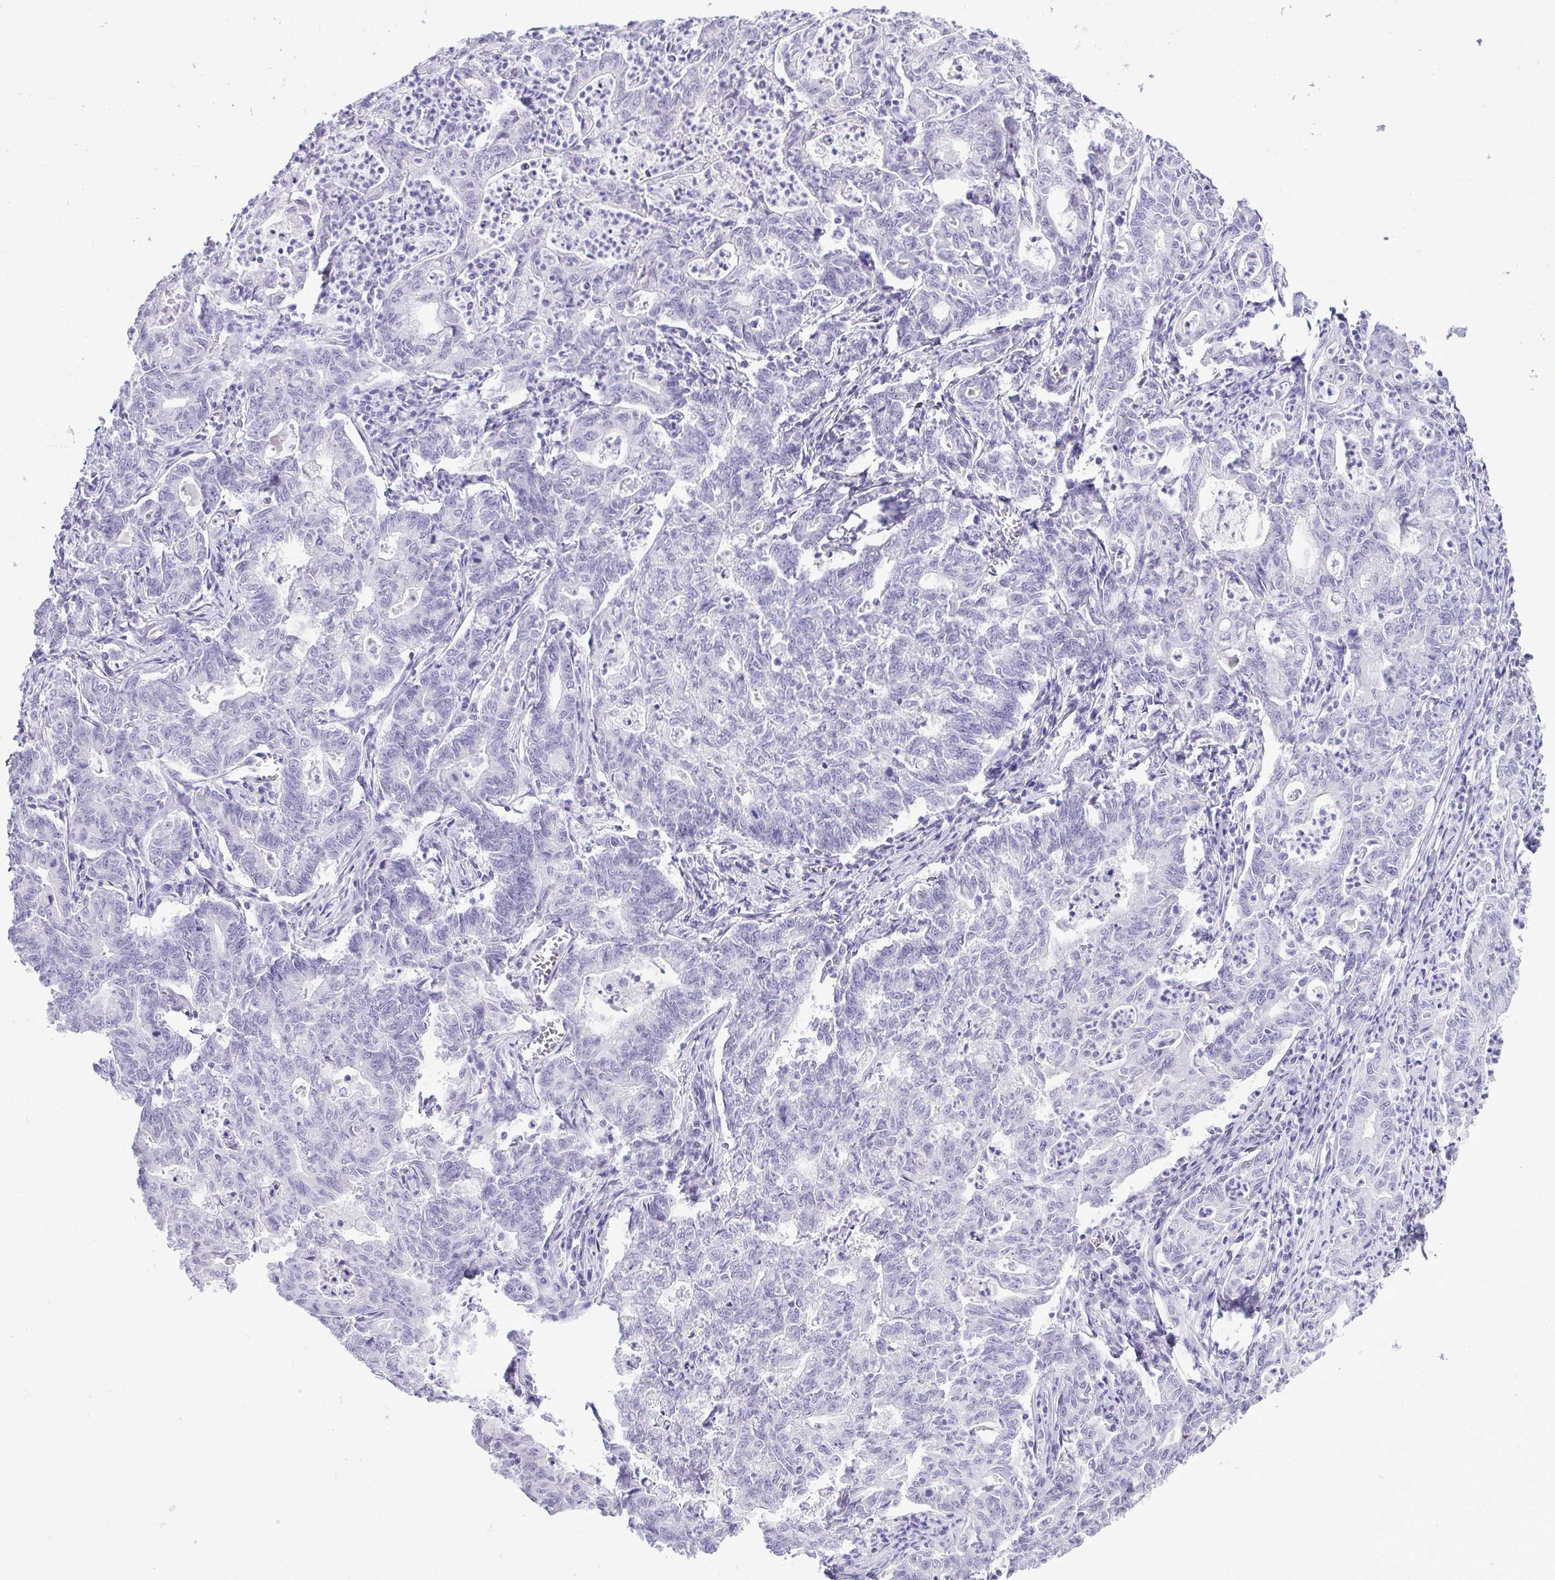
{"staining": {"intensity": "negative", "quantity": "none", "location": "none"}, "tissue": "stomach cancer", "cell_type": "Tumor cells", "image_type": "cancer", "snomed": [{"axis": "morphology", "description": "Adenocarcinoma, NOS"}, {"axis": "topography", "description": "Stomach, upper"}], "caption": "Protein analysis of adenocarcinoma (stomach) shows no significant expression in tumor cells.", "gene": "PRM2", "patient": {"sex": "female", "age": 79}}